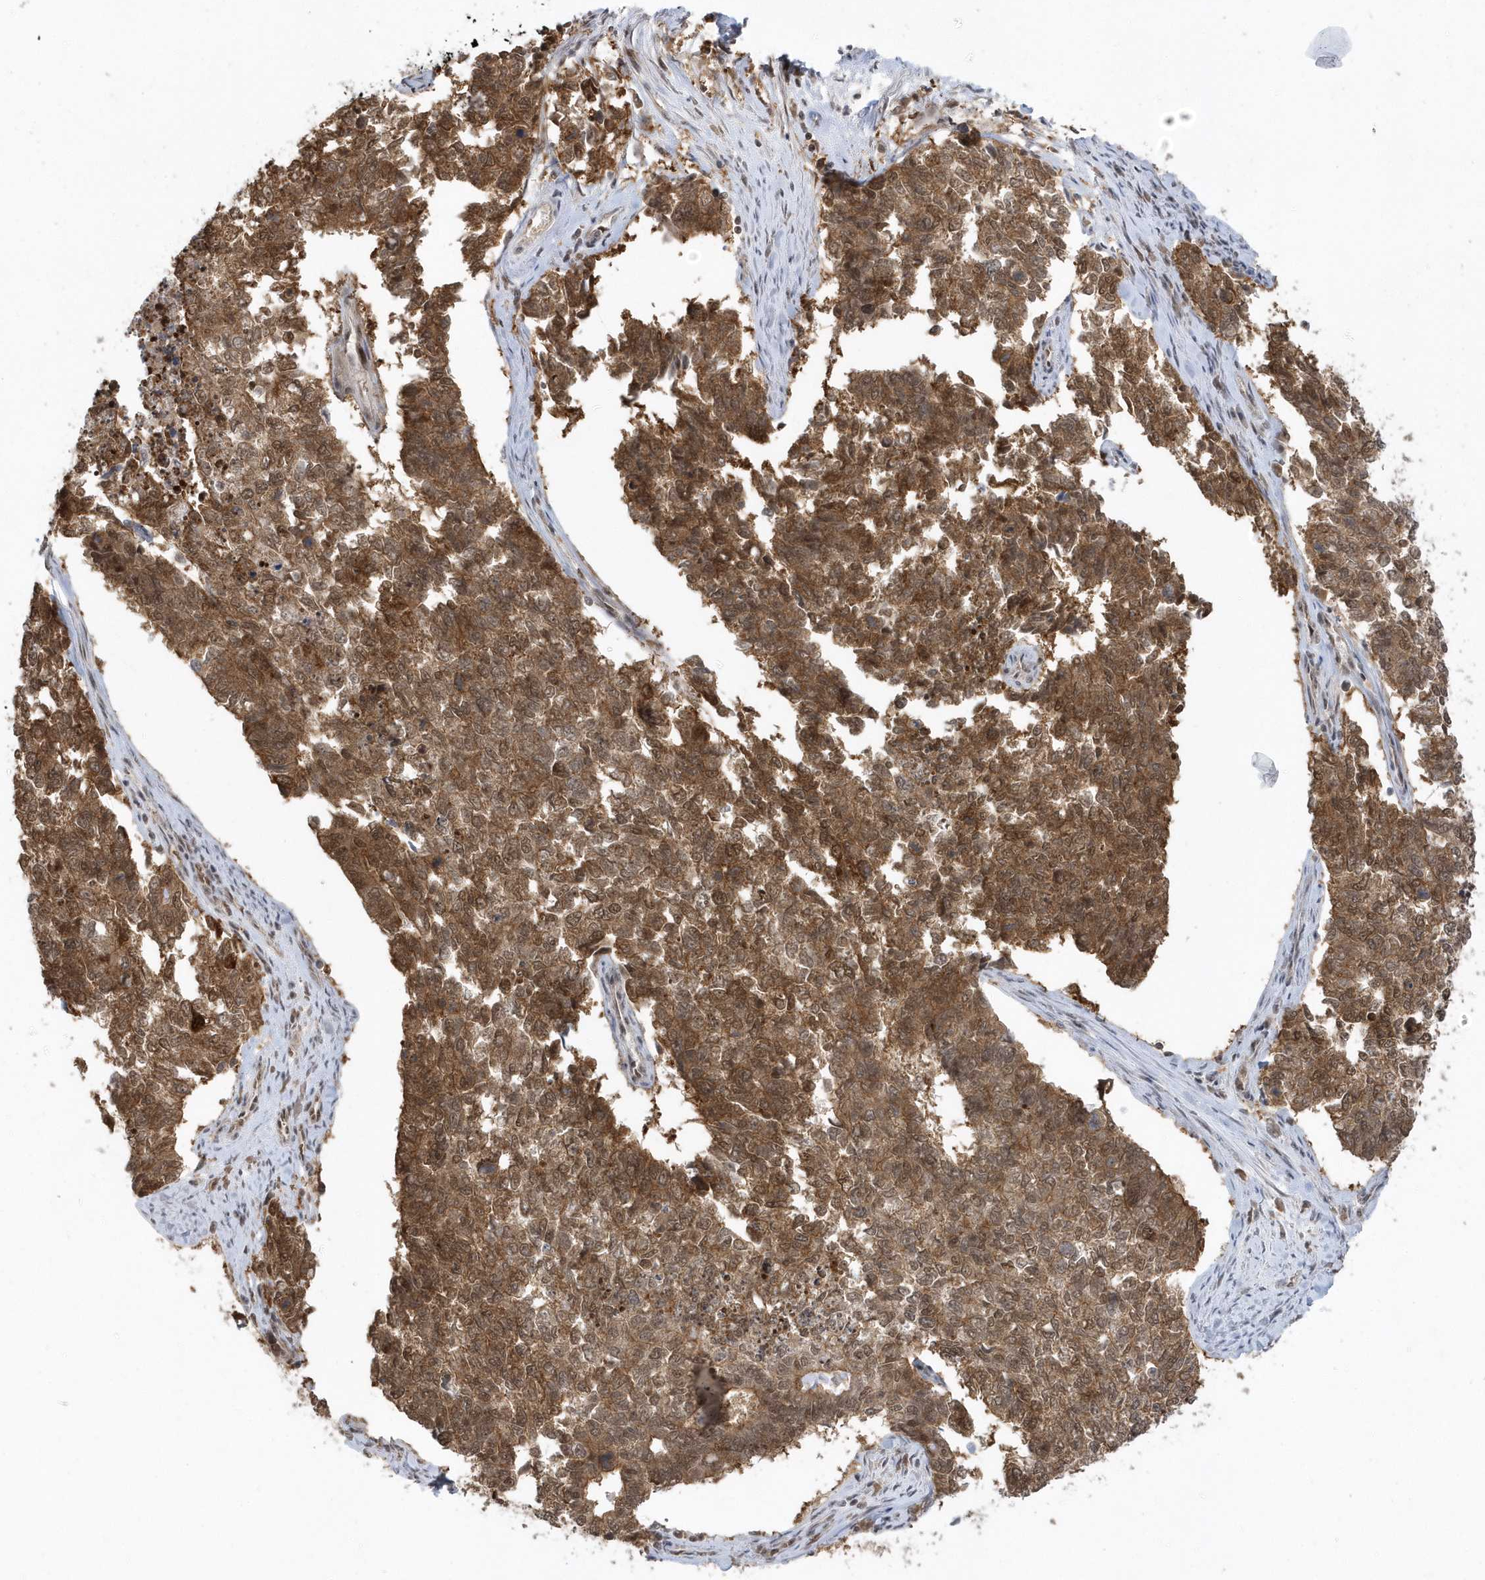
{"staining": {"intensity": "moderate", "quantity": ">75%", "location": "cytoplasmic/membranous,nuclear"}, "tissue": "cervical cancer", "cell_type": "Tumor cells", "image_type": "cancer", "snomed": [{"axis": "morphology", "description": "Squamous cell carcinoma, NOS"}, {"axis": "topography", "description": "Cervix"}], "caption": "Immunohistochemical staining of cervical cancer (squamous cell carcinoma) demonstrates medium levels of moderate cytoplasmic/membranous and nuclear expression in about >75% of tumor cells. (DAB (3,3'-diaminobenzidine) IHC, brown staining for protein, blue staining for nuclei).", "gene": "SEPHS1", "patient": {"sex": "female", "age": 63}}